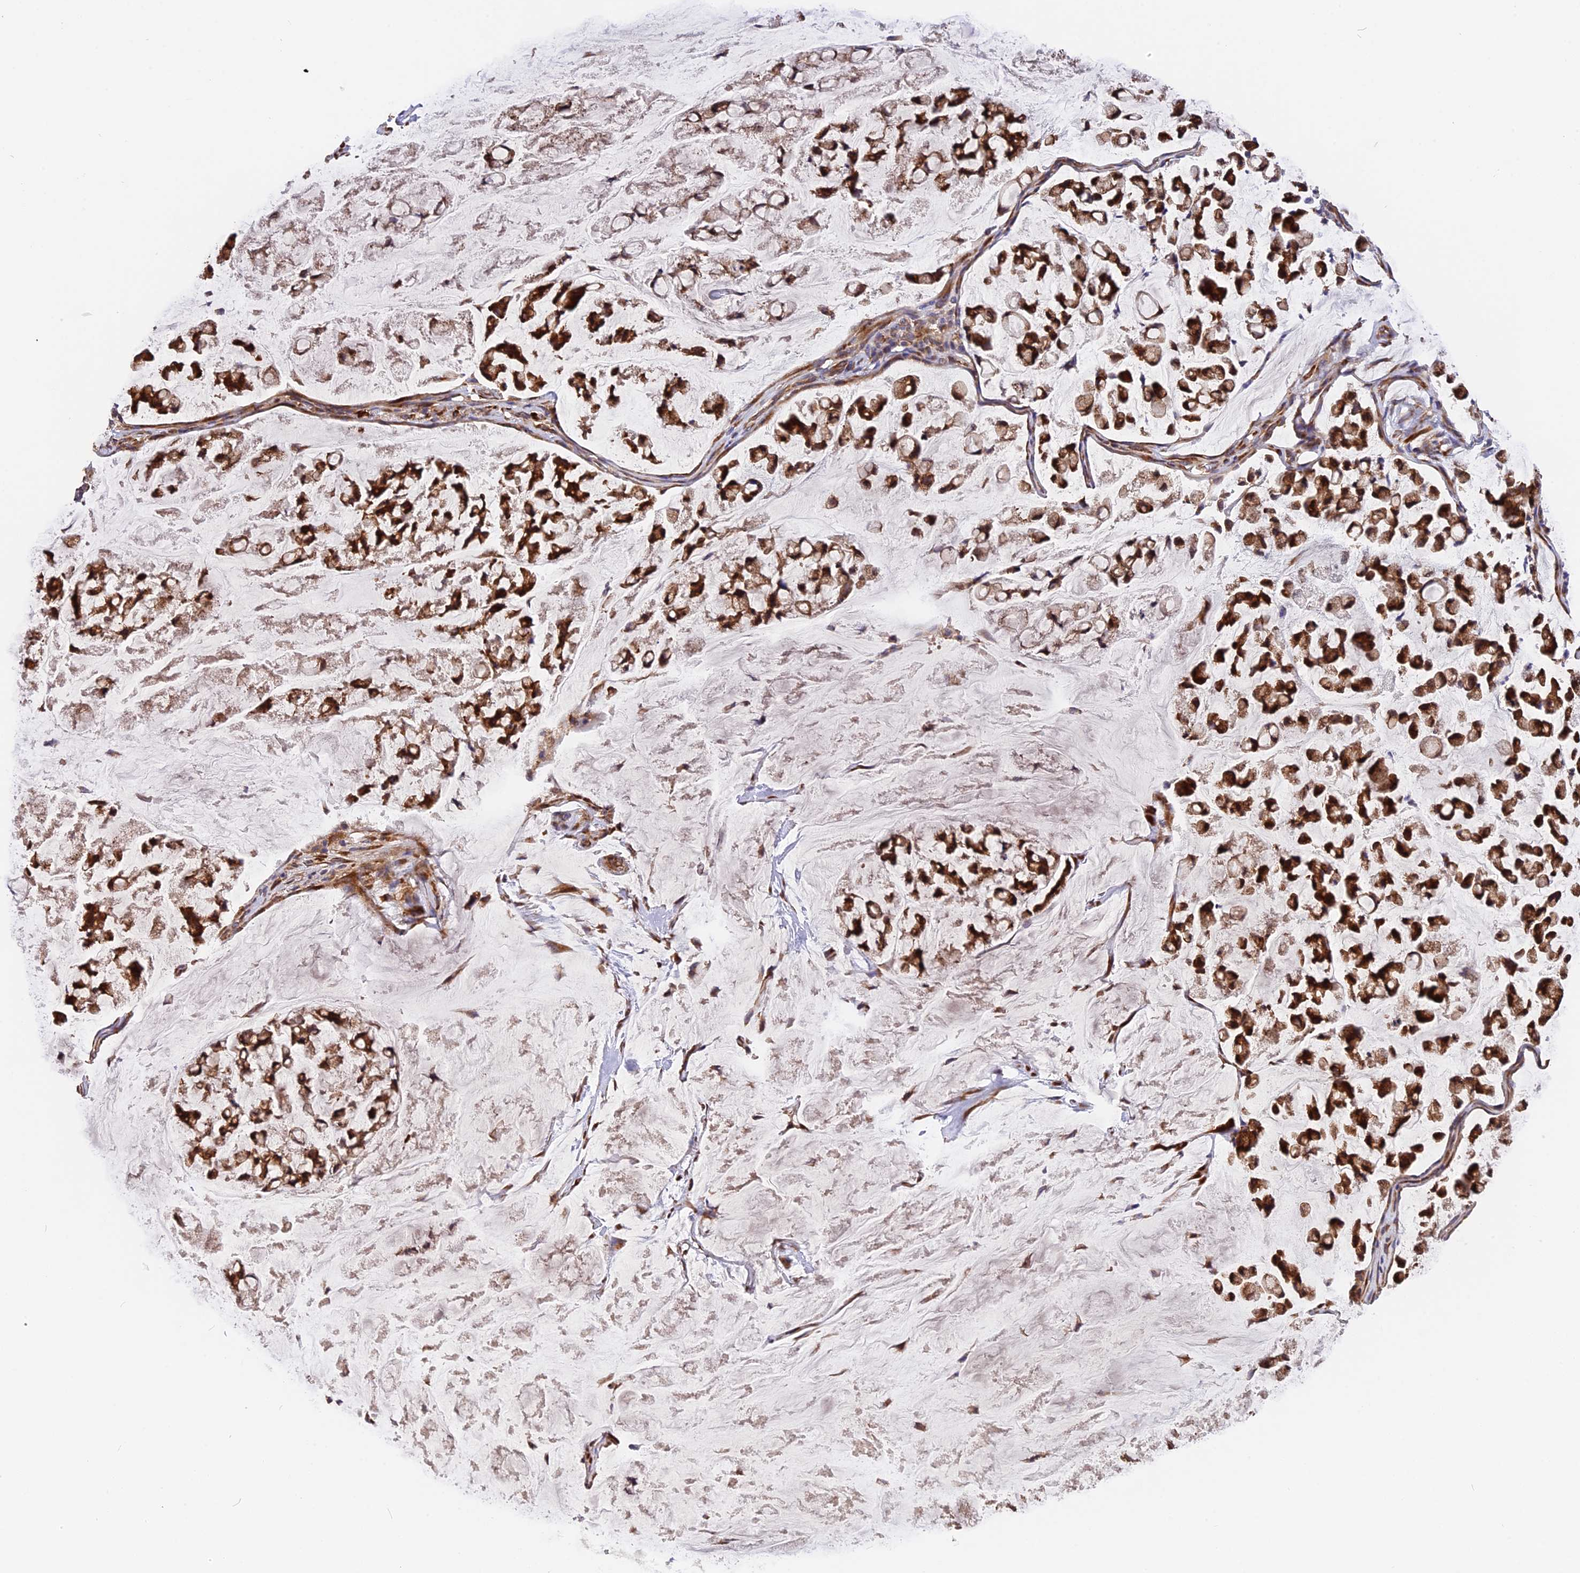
{"staining": {"intensity": "strong", "quantity": ">75%", "location": "cytoplasmic/membranous"}, "tissue": "stomach cancer", "cell_type": "Tumor cells", "image_type": "cancer", "snomed": [{"axis": "morphology", "description": "Adenocarcinoma, NOS"}, {"axis": "topography", "description": "Stomach, lower"}], "caption": "Strong cytoplasmic/membranous expression is identified in about >75% of tumor cells in stomach cancer (adenocarcinoma).", "gene": "GNPTAB", "patient": {"sex": "male", "age": 67}}